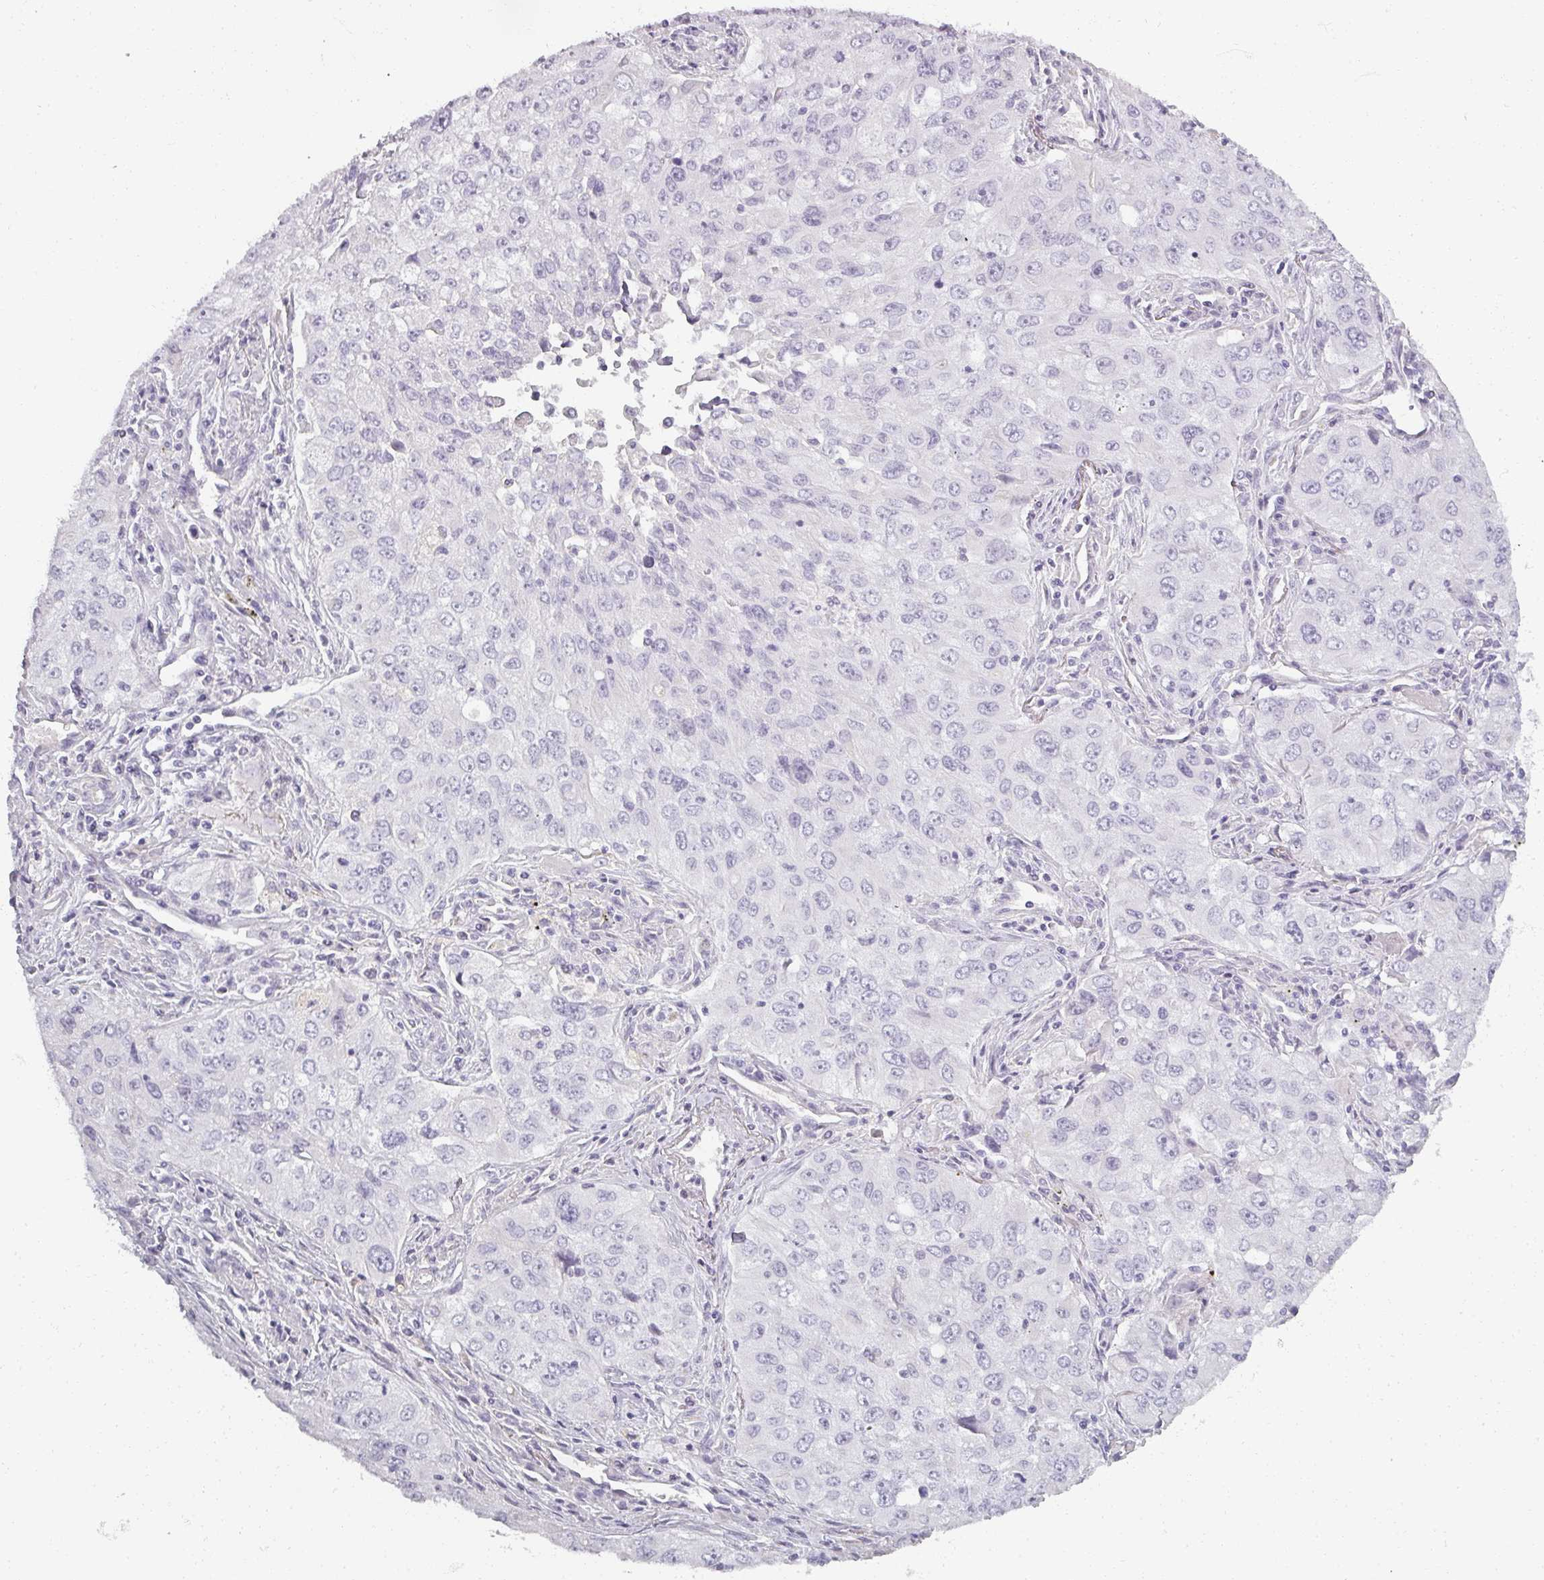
{"staining": {"intensity": "negative", "quantity": "none", "location": "none"}, "tissue": "lung cancer", "cell_type": "Tumor cells", "image_type": "cancer", "snomed": [{"axis": "morphology", "description": "Adenocarcinoma, NOS"}, {"axis": "morphology", "description": "Adenocarcinoma, metastatic, NOS"}, {"axis": "topography", "description": "Lymph node"}, {"axis": "topography", "description": "Lung"}], "caption": "There is no significant staining in tumor cells of lung cancer (adenocarcinoma). (DAB IHC, high magnification).", "gene": "REG3G", "patient": {"sex": "female", "age": 42}}